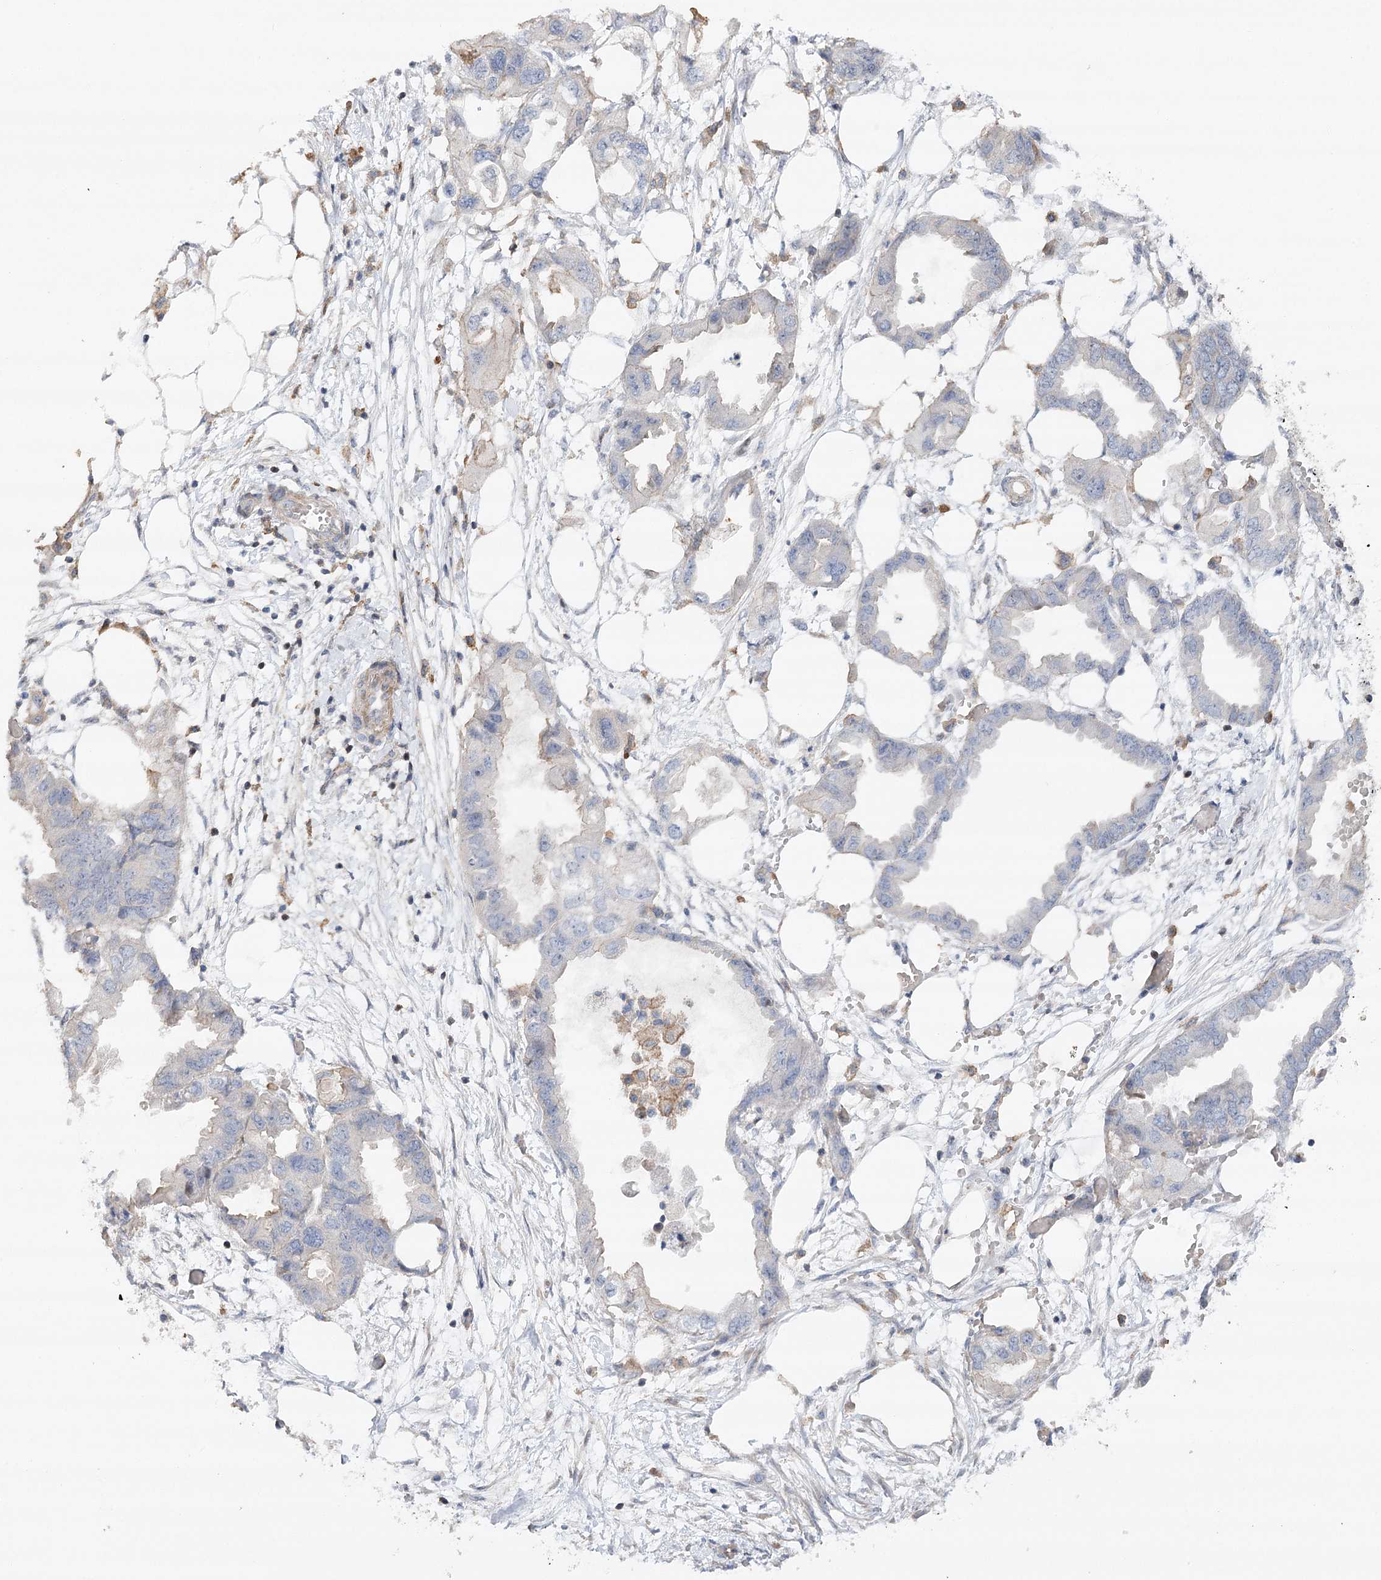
{"staining": {"intensity": "negative", "quantity": "none", "location": "none"}, "tissue": "endometrial cancer", "cell_type": "Tumor cells", "image_type": "cancer", "snomed": [{"axis": "morphology", "description": "Adenocarcinoma, NOS"}, {"axis": "morphology", "description": "Adenocarcinoma, metastatic, NOS"}, {"axis": "topography", "description": "Adipose tissue"}, {"axis": "topography", "description": "Endometrium"}], "caption": "Tumor cells are negative for protein expression in human metastatic adenocarcinoma (endometrial).", "gene": "OBSL1", "patient": {"sex": "female", "age": 67}}